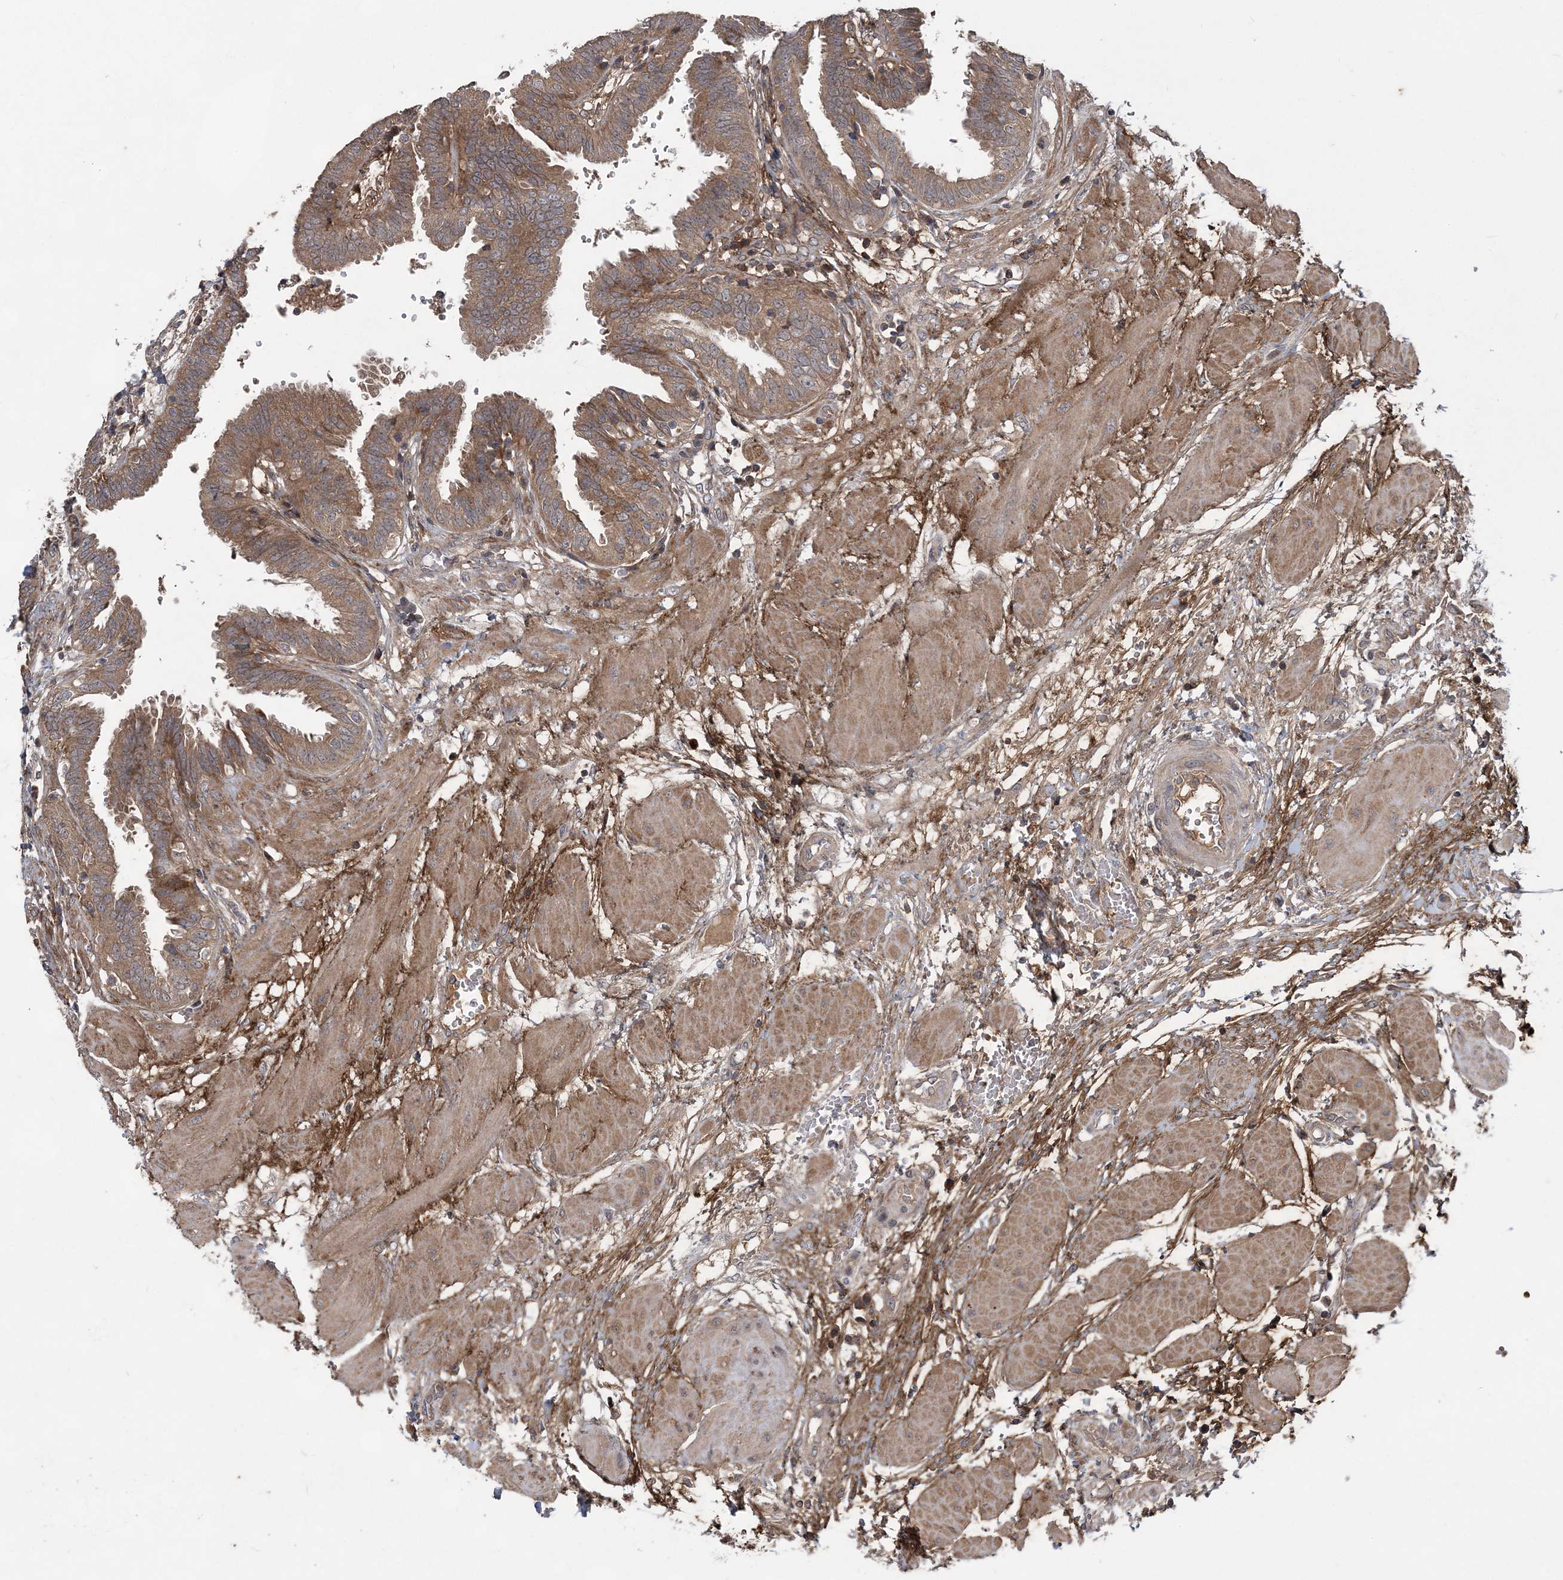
{"staining": {"intensity": "moderate", "quantity": ">75%", "location": "cytoplasmic/membranous"}, "tissue": "fallopian tube", "cell_type": "Glandular cells", "image_type": "normal", "snomed": [{"axis": "morphology", "description": "Normal tissue, NOS"}, {"axis": "topography", "description": "Fallopian tube"}, {"axis": "topography", "description": "Placenta"}], "caption": "Human fallopian tube stained for a protein (brown) displays moderate cytoplasmic/membranous positive staining in about >75% of glandular cells.", "gene": "HMGCS1", "patient": {"sex": "female", "age": 32}}